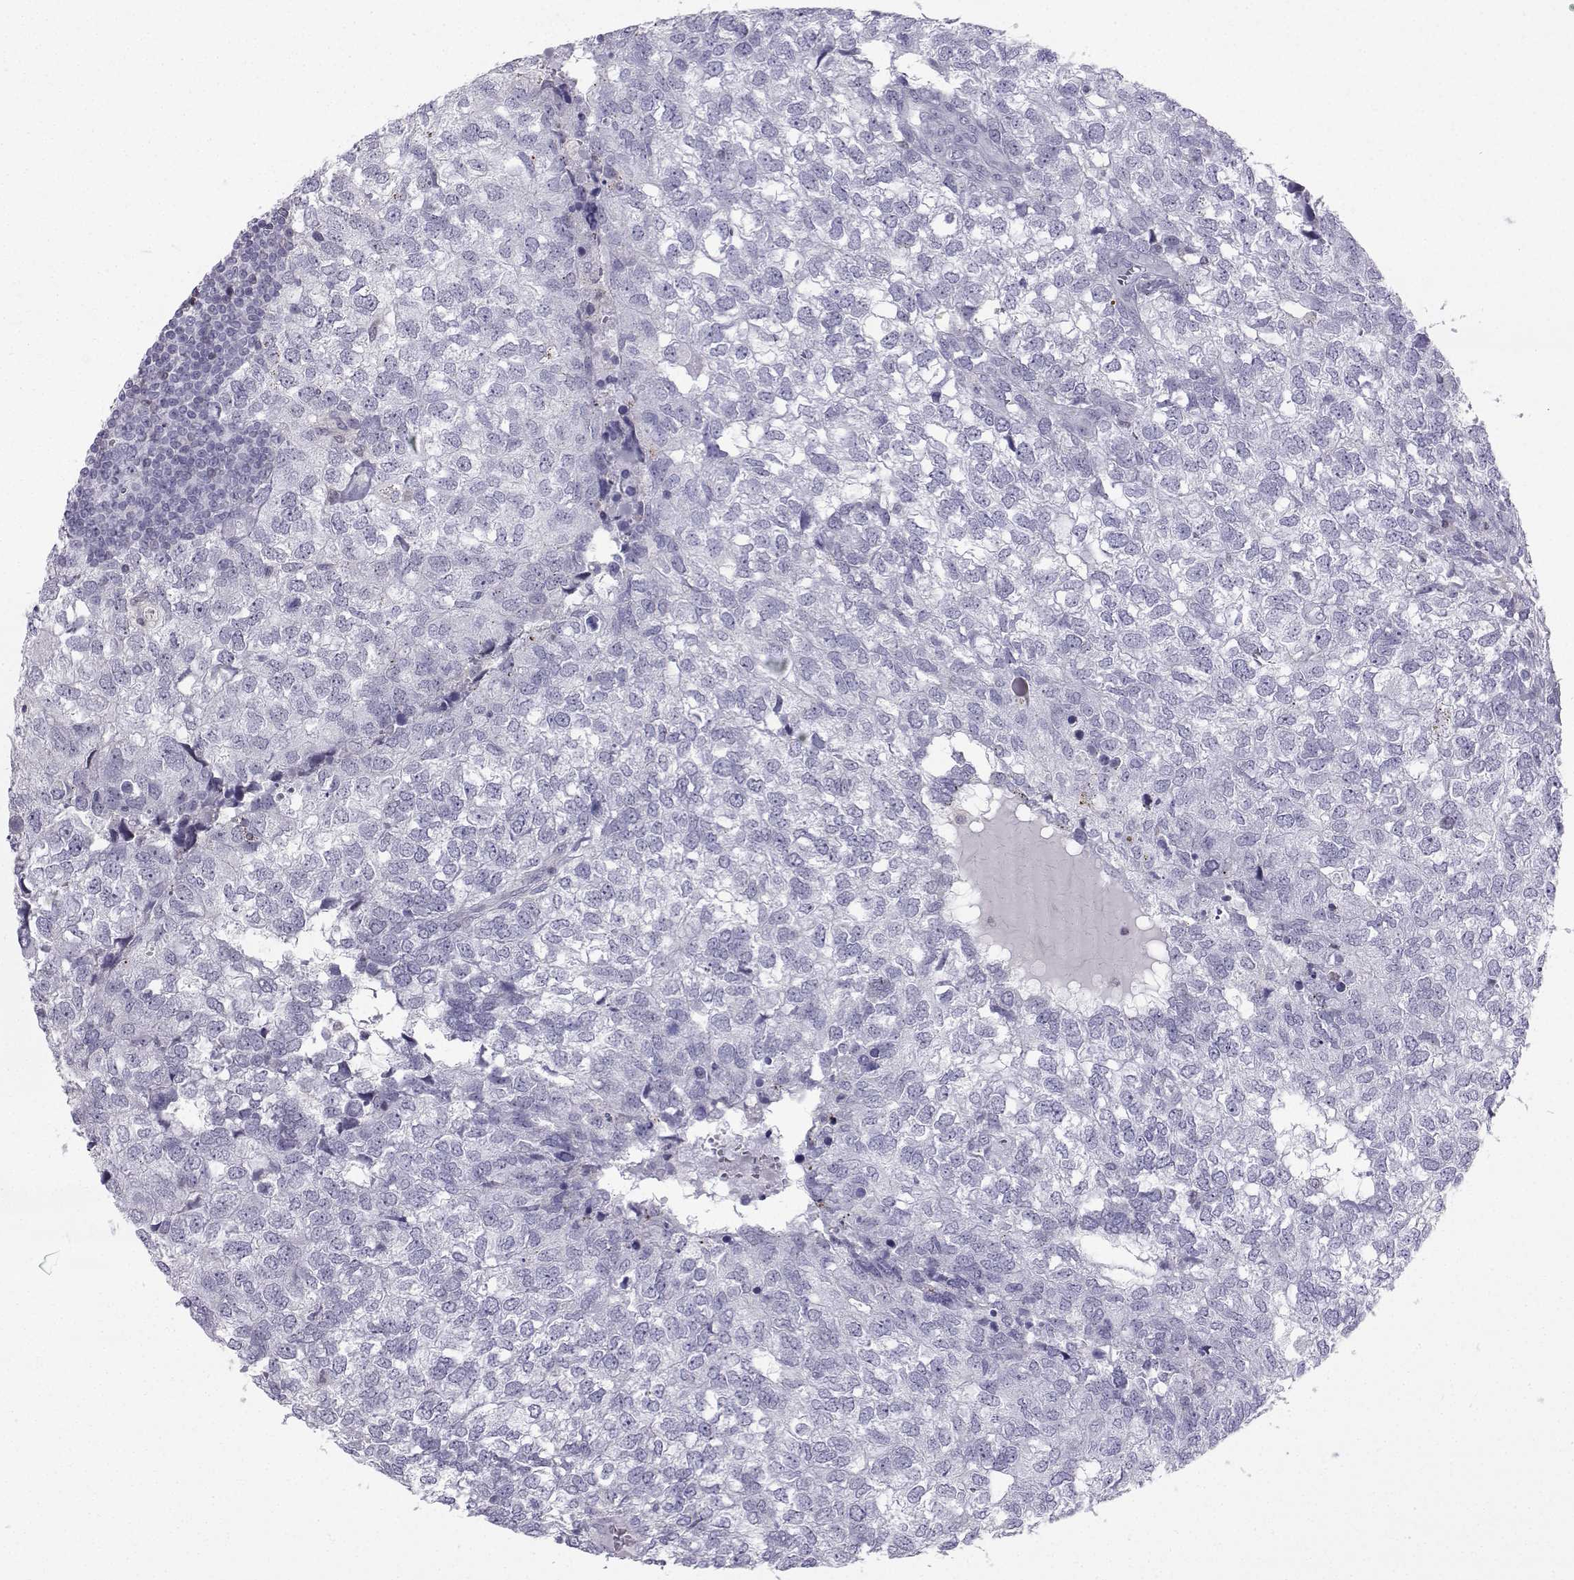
{"staining": {"intensity": "negative", "quantity": "none", "location": "none"}, "tissue": "breast cancer", "cell_type": "Tumor cells", "image_type": "cancer", "snomed": [{"axis": "morphology", "description": "Duct carcinoma"}, {"axis": "topography", "description": "Breast"}], "caption": "DAB immunohistochemical staining of human breast cancer demonstrates no significant expression in tumor cells. The staining was performed using DAB to visualize the protein expression in brown, while the nuclei were stained in blue with hematoxylin (Magnification: 20x).", "gene": "GALM", "patient": {"sex": "female", "age": 30}}